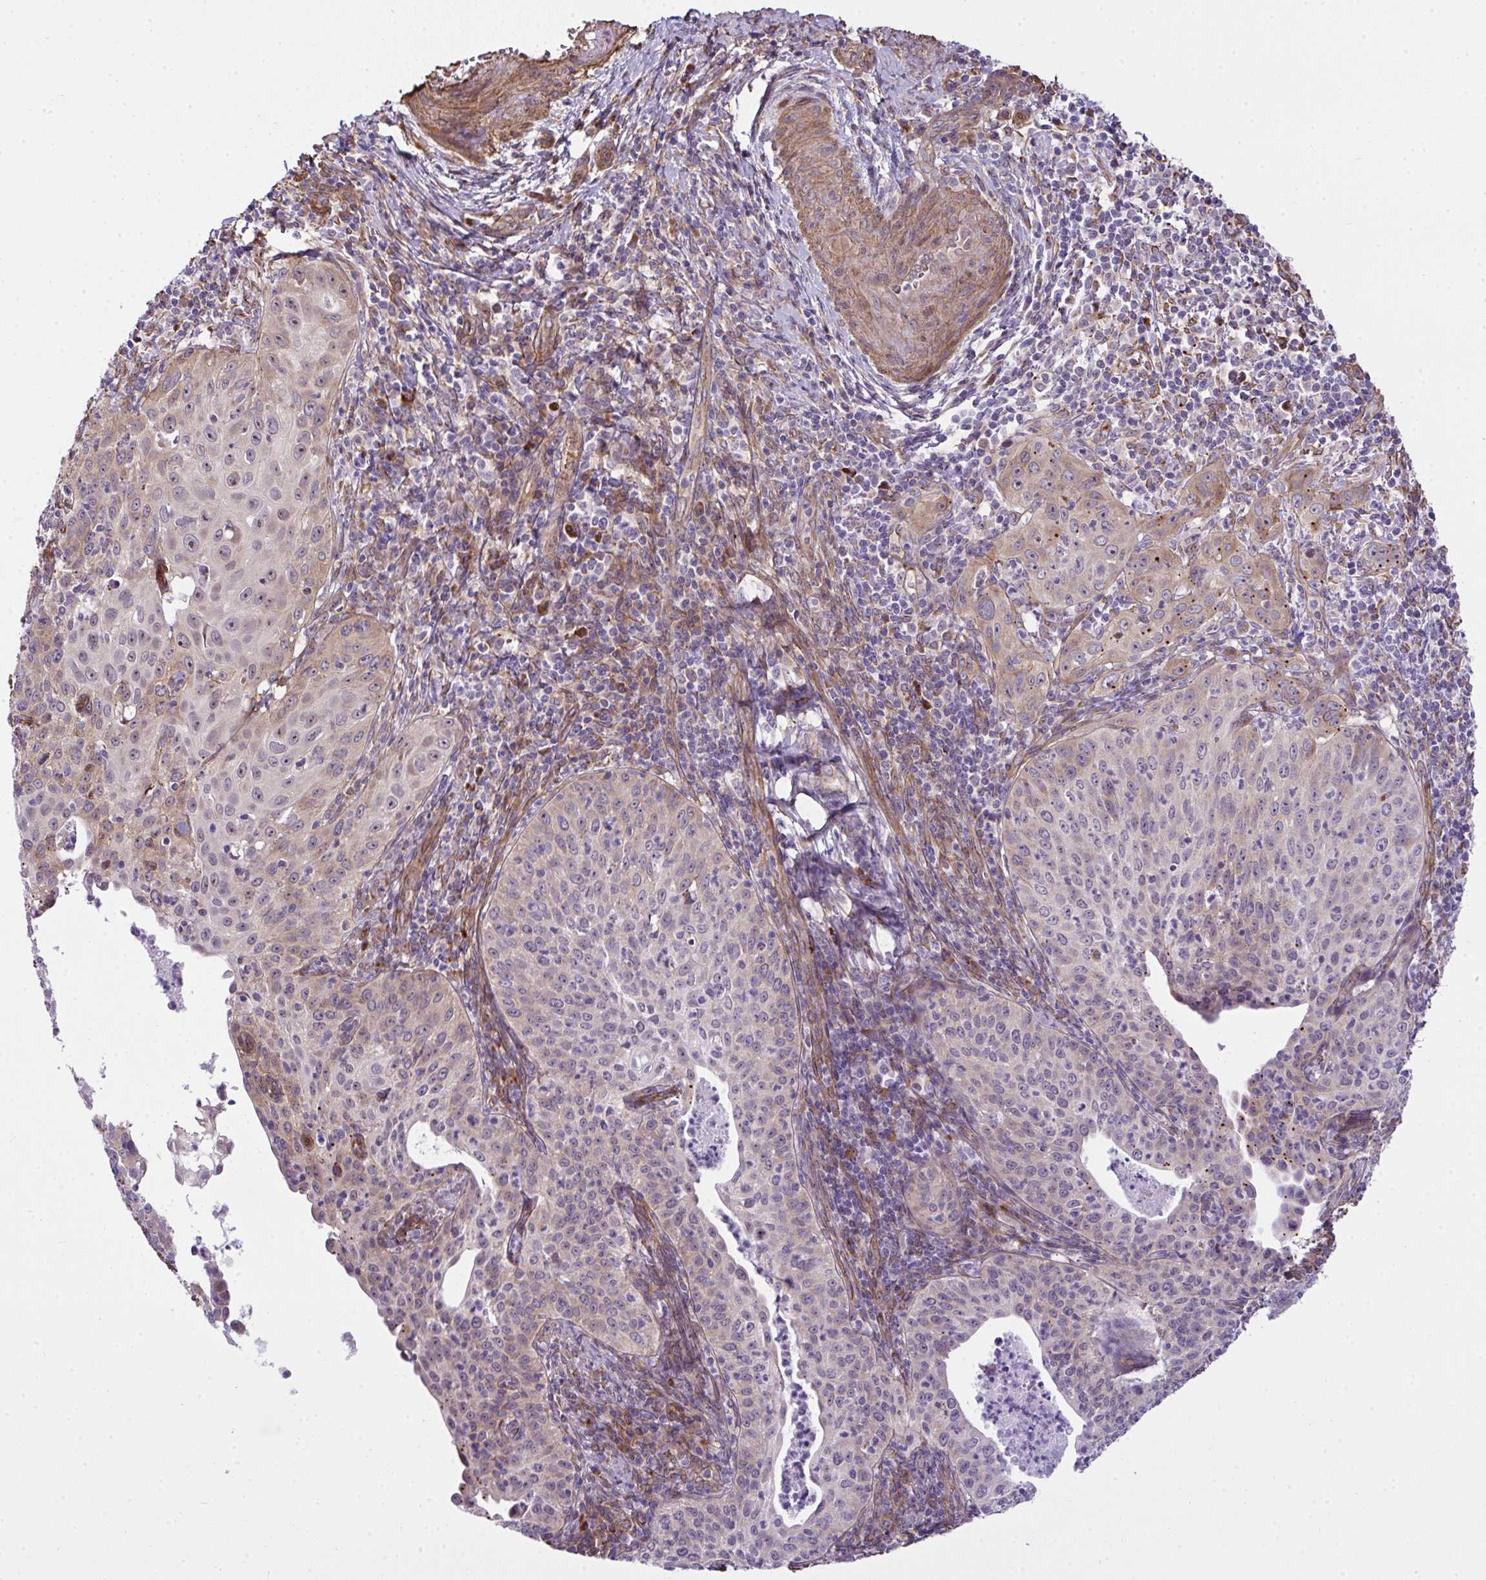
{"staining": {"intensity": "moderate", "quantity": "<25%", "location": "cytoplasmic/membranous,nuclear"}, "tissue": "cervical cancer", "cell_type": "Tumor cells", "image_type": "cancer", "snomed": [{"axis": "morphology", "description": "Squamous cell carcinoma, NOS"}, {"axis": "topography", "description": "Cervix"}], "caption": "Cervical cancer (squamous cell carcinoma) tissue exhibits moderate cytoplasmic/membranous and nuclear expression in about <25% of tumor cells, visualized by immunohistochemistry.", "gene": "RSKR", "patient": {"sex": "female", "age": 30}}